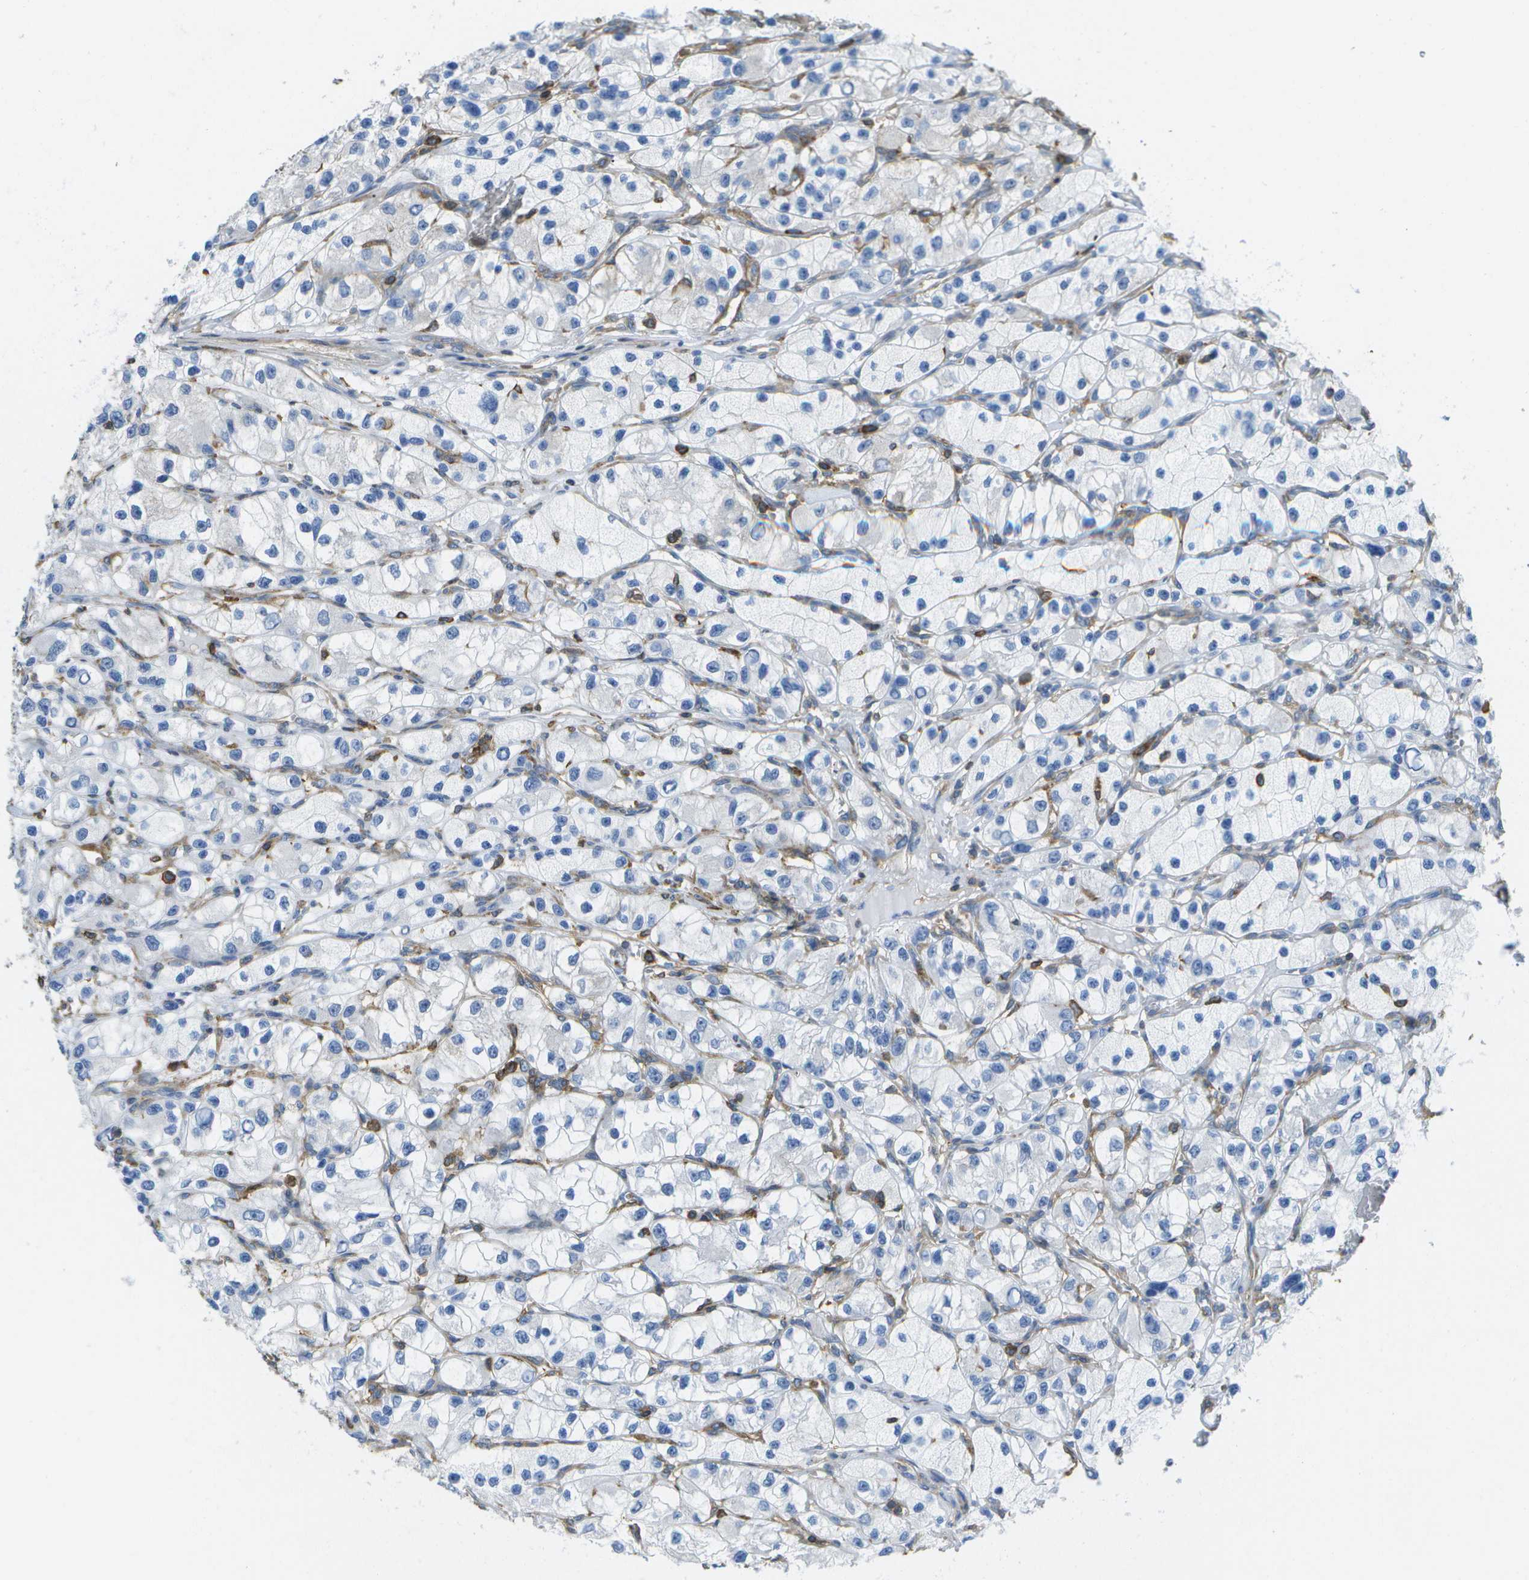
{"staining": {"intensity": "negative", "quantity": "none", "location": "none"}, "tissue": "renal cancer", "cell_type": "Tumor cells", "image_type": "cancer", "snomed": [{"axis": "morphology", "description": "Adenocarcinoma, NOS"}, {"axis": "topography", "description": "Kidney"}], "caption": "Histopathology image shows no protein positivity in tumor cells of renal cancer (adenocarcinoma) tissue. (Brightfield microscopy of DAB (3,3'-diaminobenzidine) immunohistochemistry (IHC) at high magnification).", "gene": "RCSD1", "patient": {"sex": "female", "age": 57}}